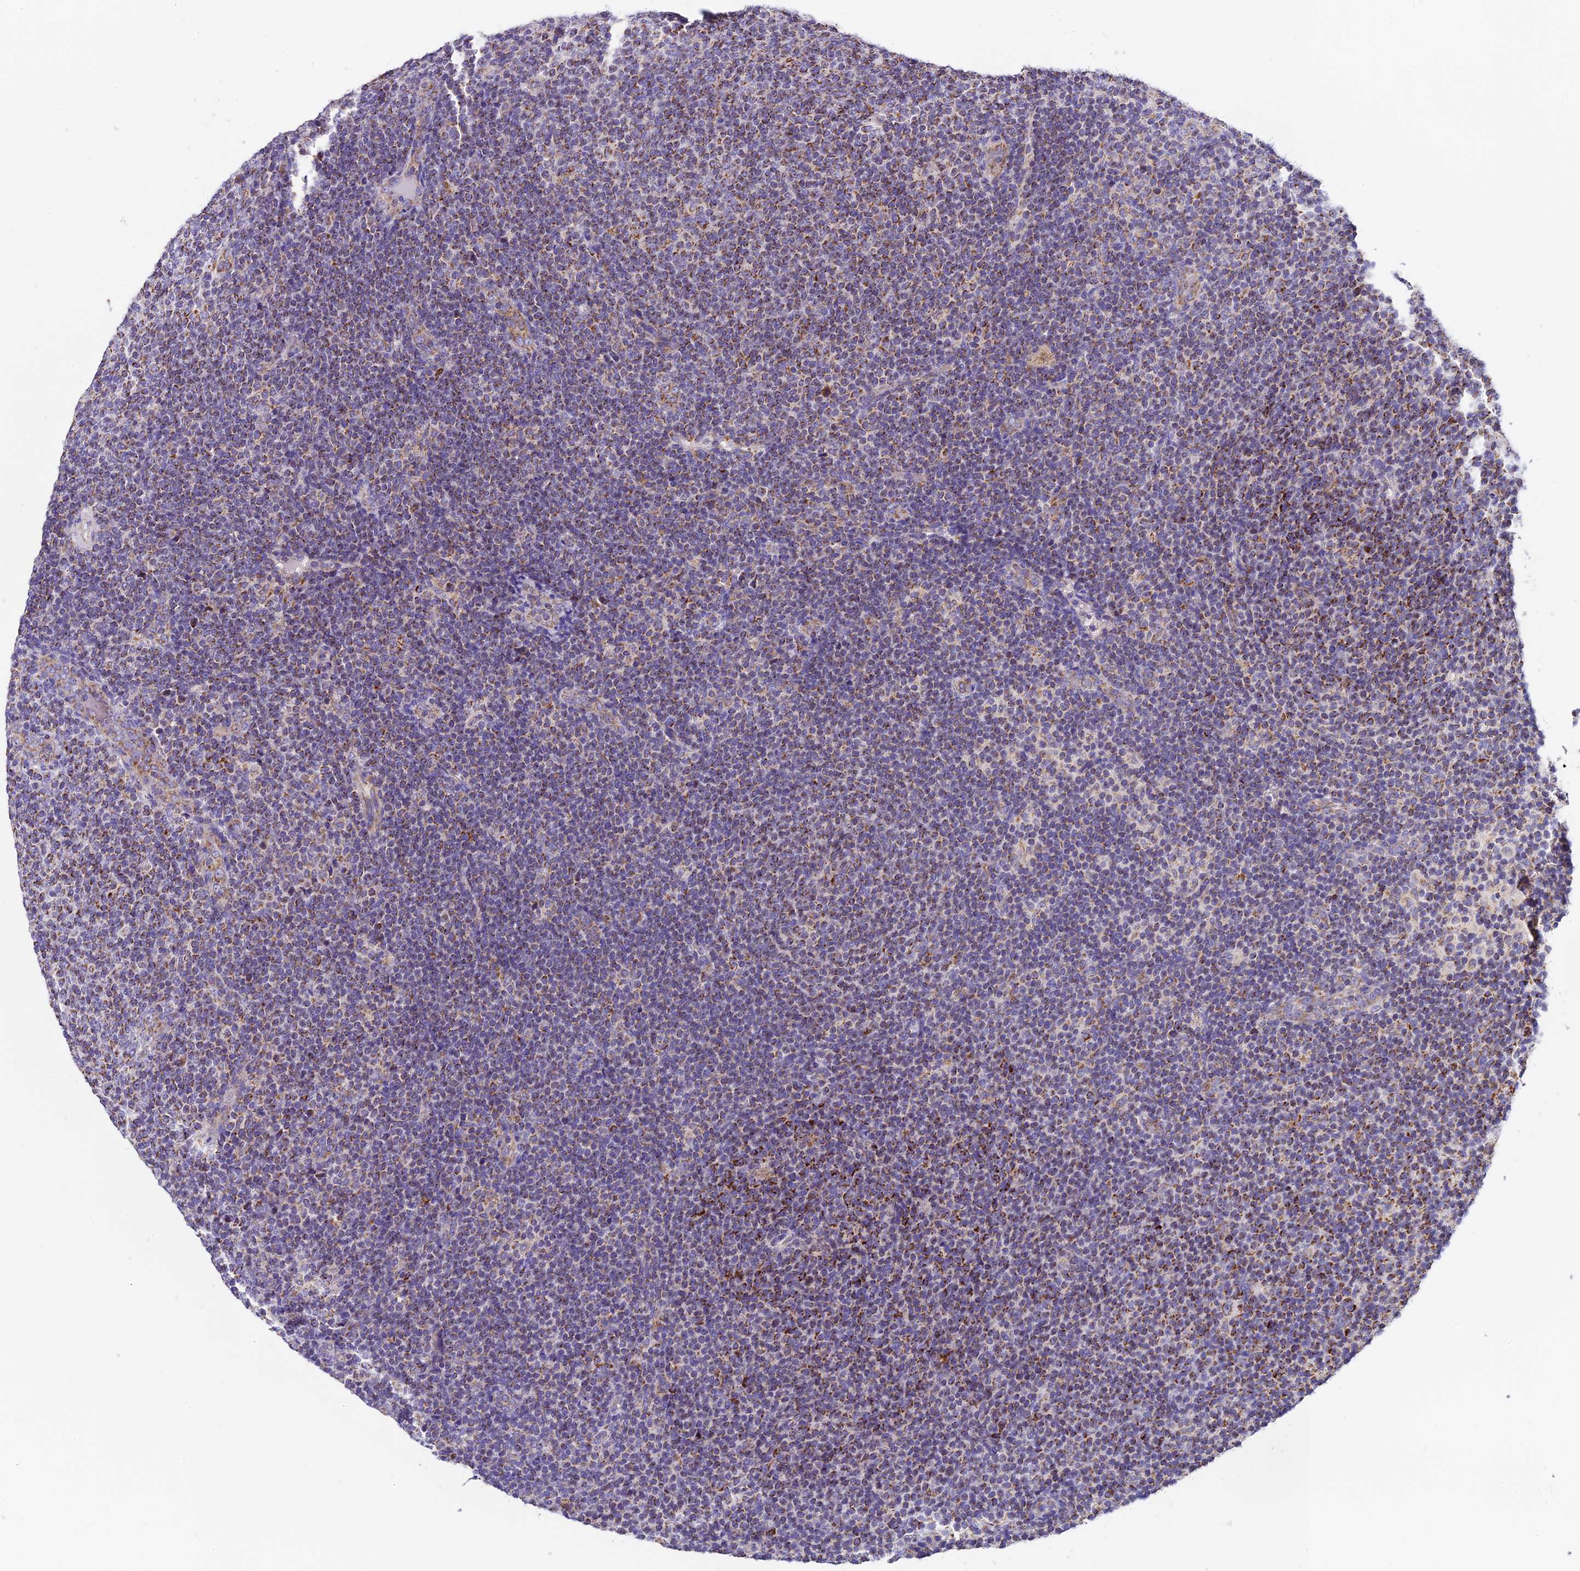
{"staining": {"intensity": "moderate", "quantity": "25%-75%", "location": "cytoplasmic/membranous"}, "tissue": "lymphoma", "cell_type": "Tumor cells", "image_type": "cancer", "snomed": [{"axis": "morphology", "description": "Malignant lymphoma, non-Hodgkin's type, Low grade"}, {"axis": "topography", "description": "Lymph node"}], "caption": "IHC photomicrograph of neoplastic tissue: low-grade malignant lymphoma, non-Hodgkin's type stained using immunohistochemistry reveals medium levels of moderate protein expression localized specifically in the cytoplasmic/membranous of tumor cells, appearing as a cytoplasmic/membranous brown color.", "gene": "MGME1", "patient": {"sex": "male", "age": 66}}